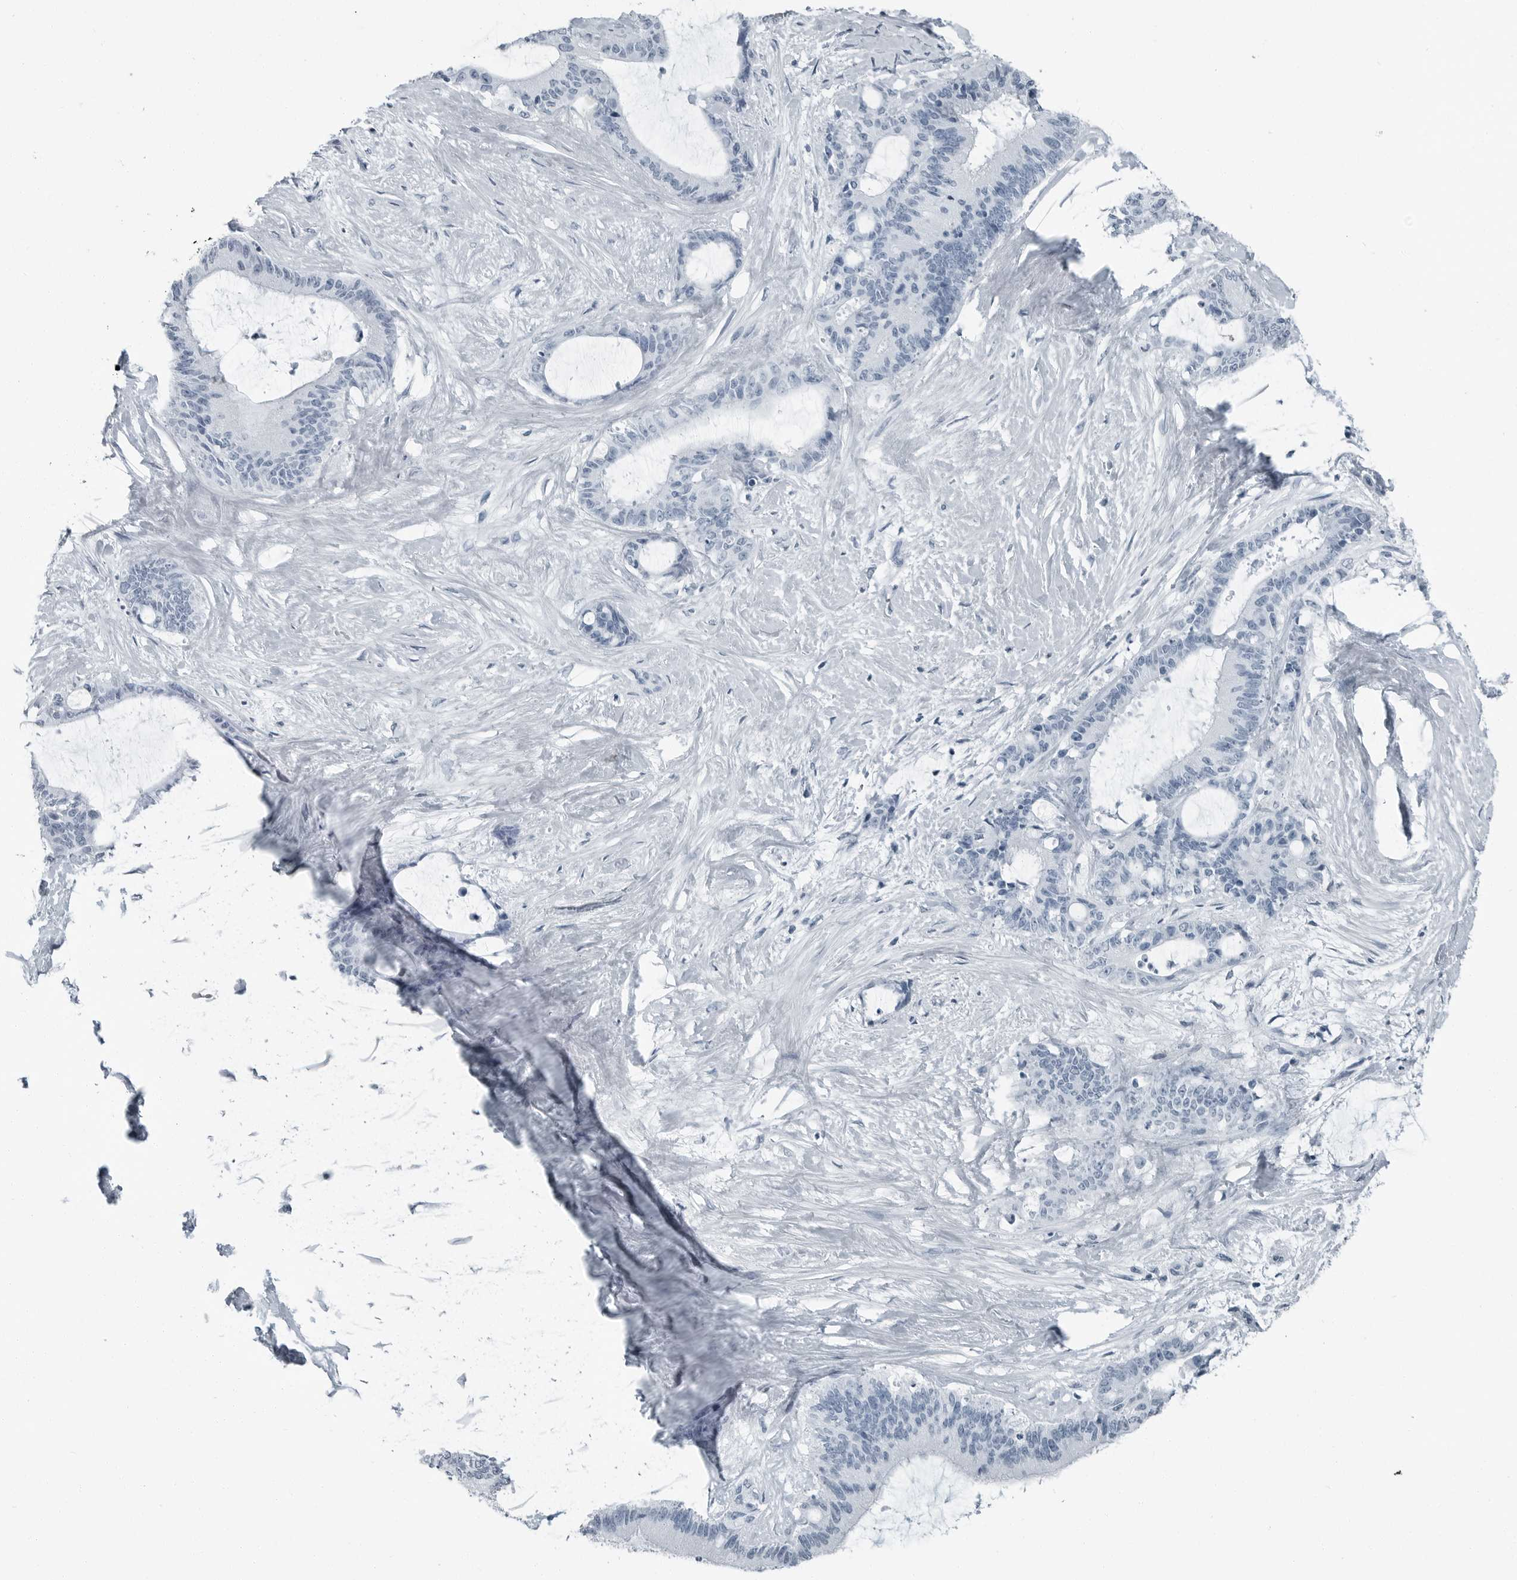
{"staining": {"intensity": "negative", "quantity": "none", "location": "none"}, "tissue": "liver cancer", "cell_type": "Tumor cells", "image_type": "cancer", "snomed": [{"axis": "morphology", "description": "Normal tissue, NOS"}, {"axis": "morphology", "description": "Cholangiocarcinoma"}, {"axis": "topography", "description": "Liver"}, {"axis": "topography", "description": "Peripheral nerve tissue"}], "caption": "Immunohistochemistry of human liver cholangiocarcinoma reveals no positivity in tumor cells.", "gene": "FABP6", "patient": {"sex": "female", "age": 73}}